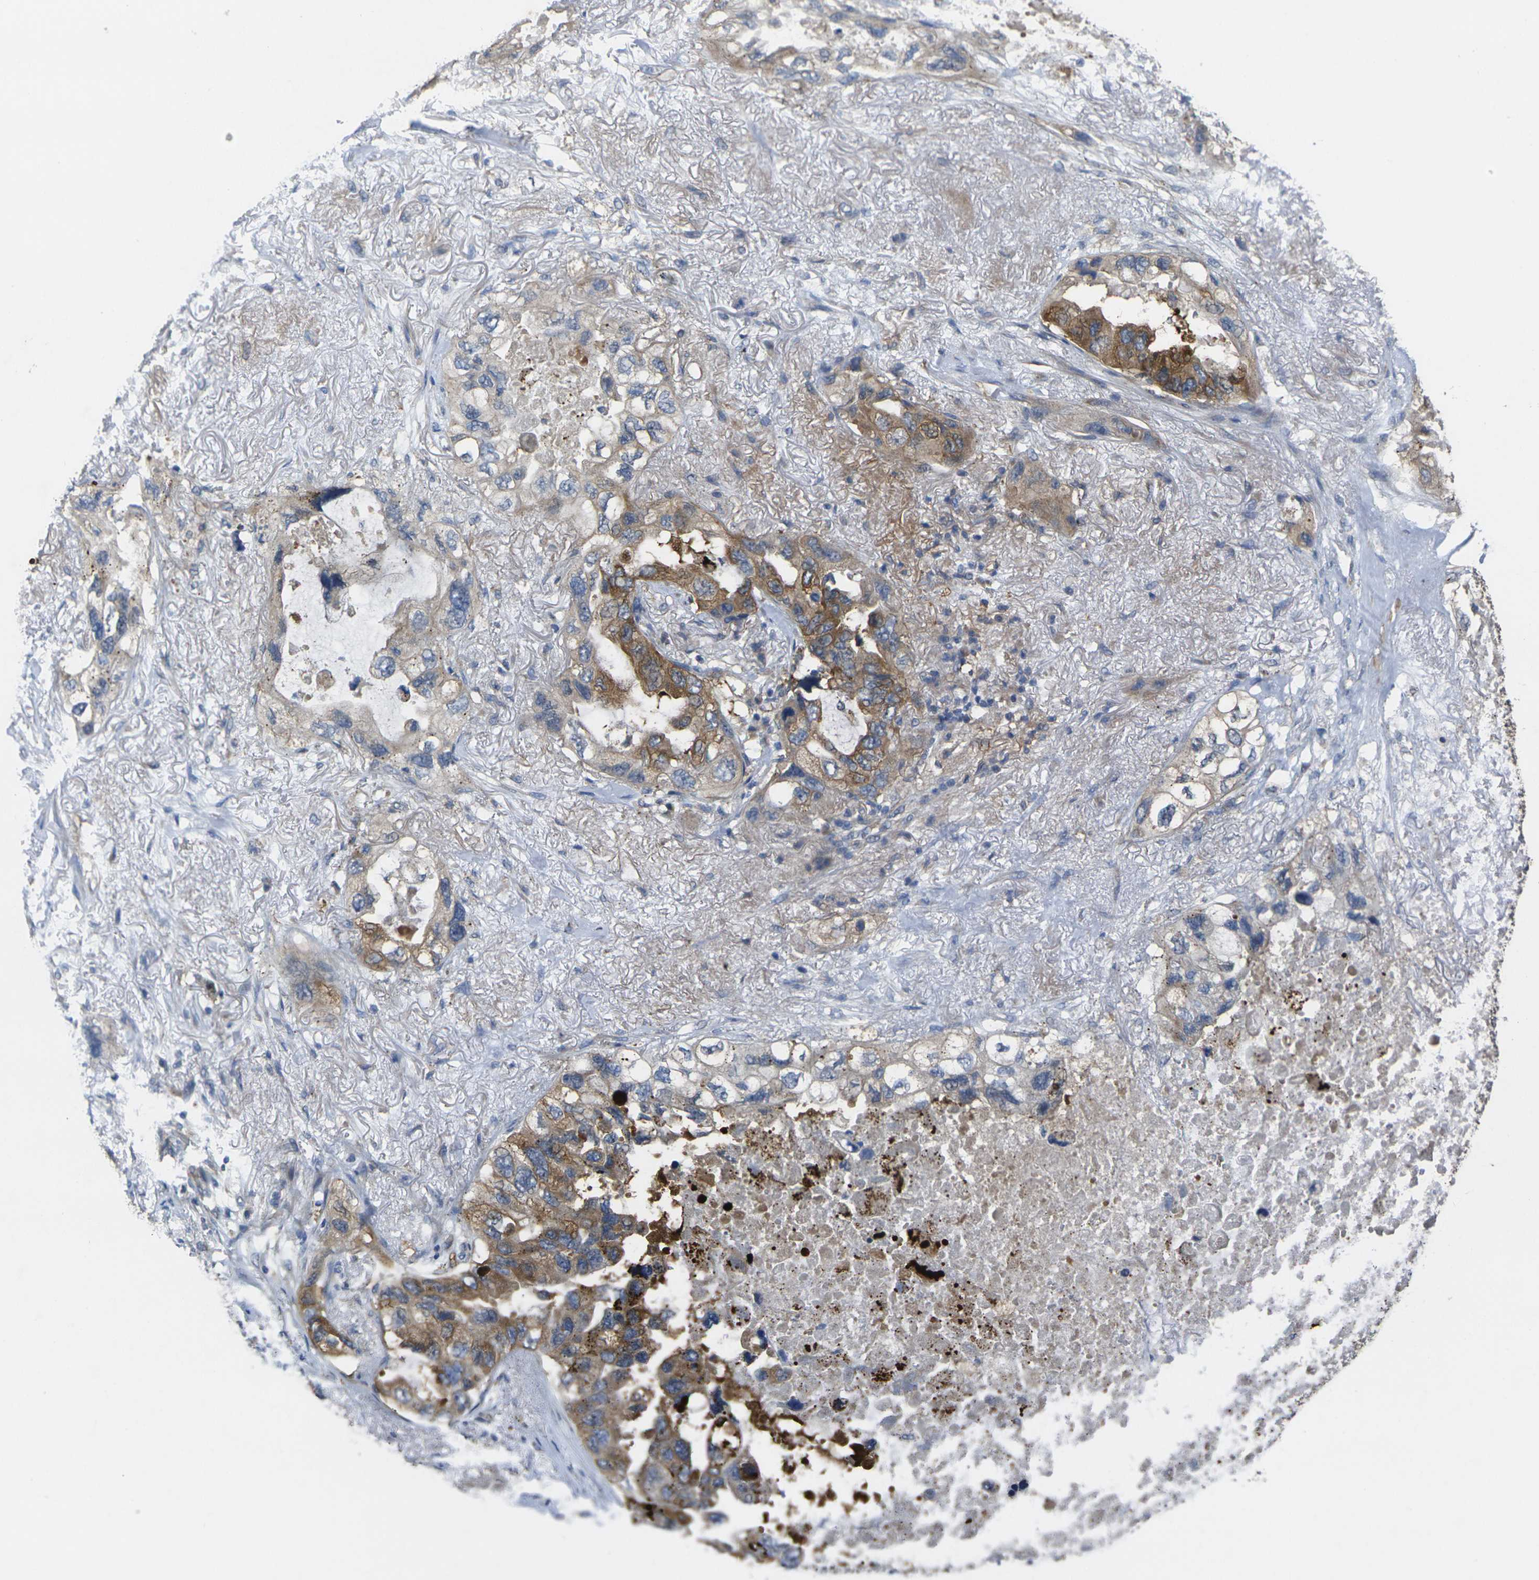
{"staining": {"intensity": "moderate", "quantity": "25%-75%", "location": "cytoplasmic/membranous"}, "tissue": "lung cancer", "cell_type": "Tumor cells", "image_type": "cancer", "snomed": [{"axis": "morphology", "description": "Squamous cell carcinoma, NOS"}, {"axis": "topography", "description": "Lung"}], "caption": "Lung squamous cell carcinoma tissue shows moderate cytoplasmic/membranous staining in about 25%-75% of tumor cells, visualized by immunohistochemistry. (DAB (3,3'-diaminobenzidine) IHC with brightfield microscopy, high magnification).", "gene": "GNA12", "patient": {"sex": "female", "age": 73}}